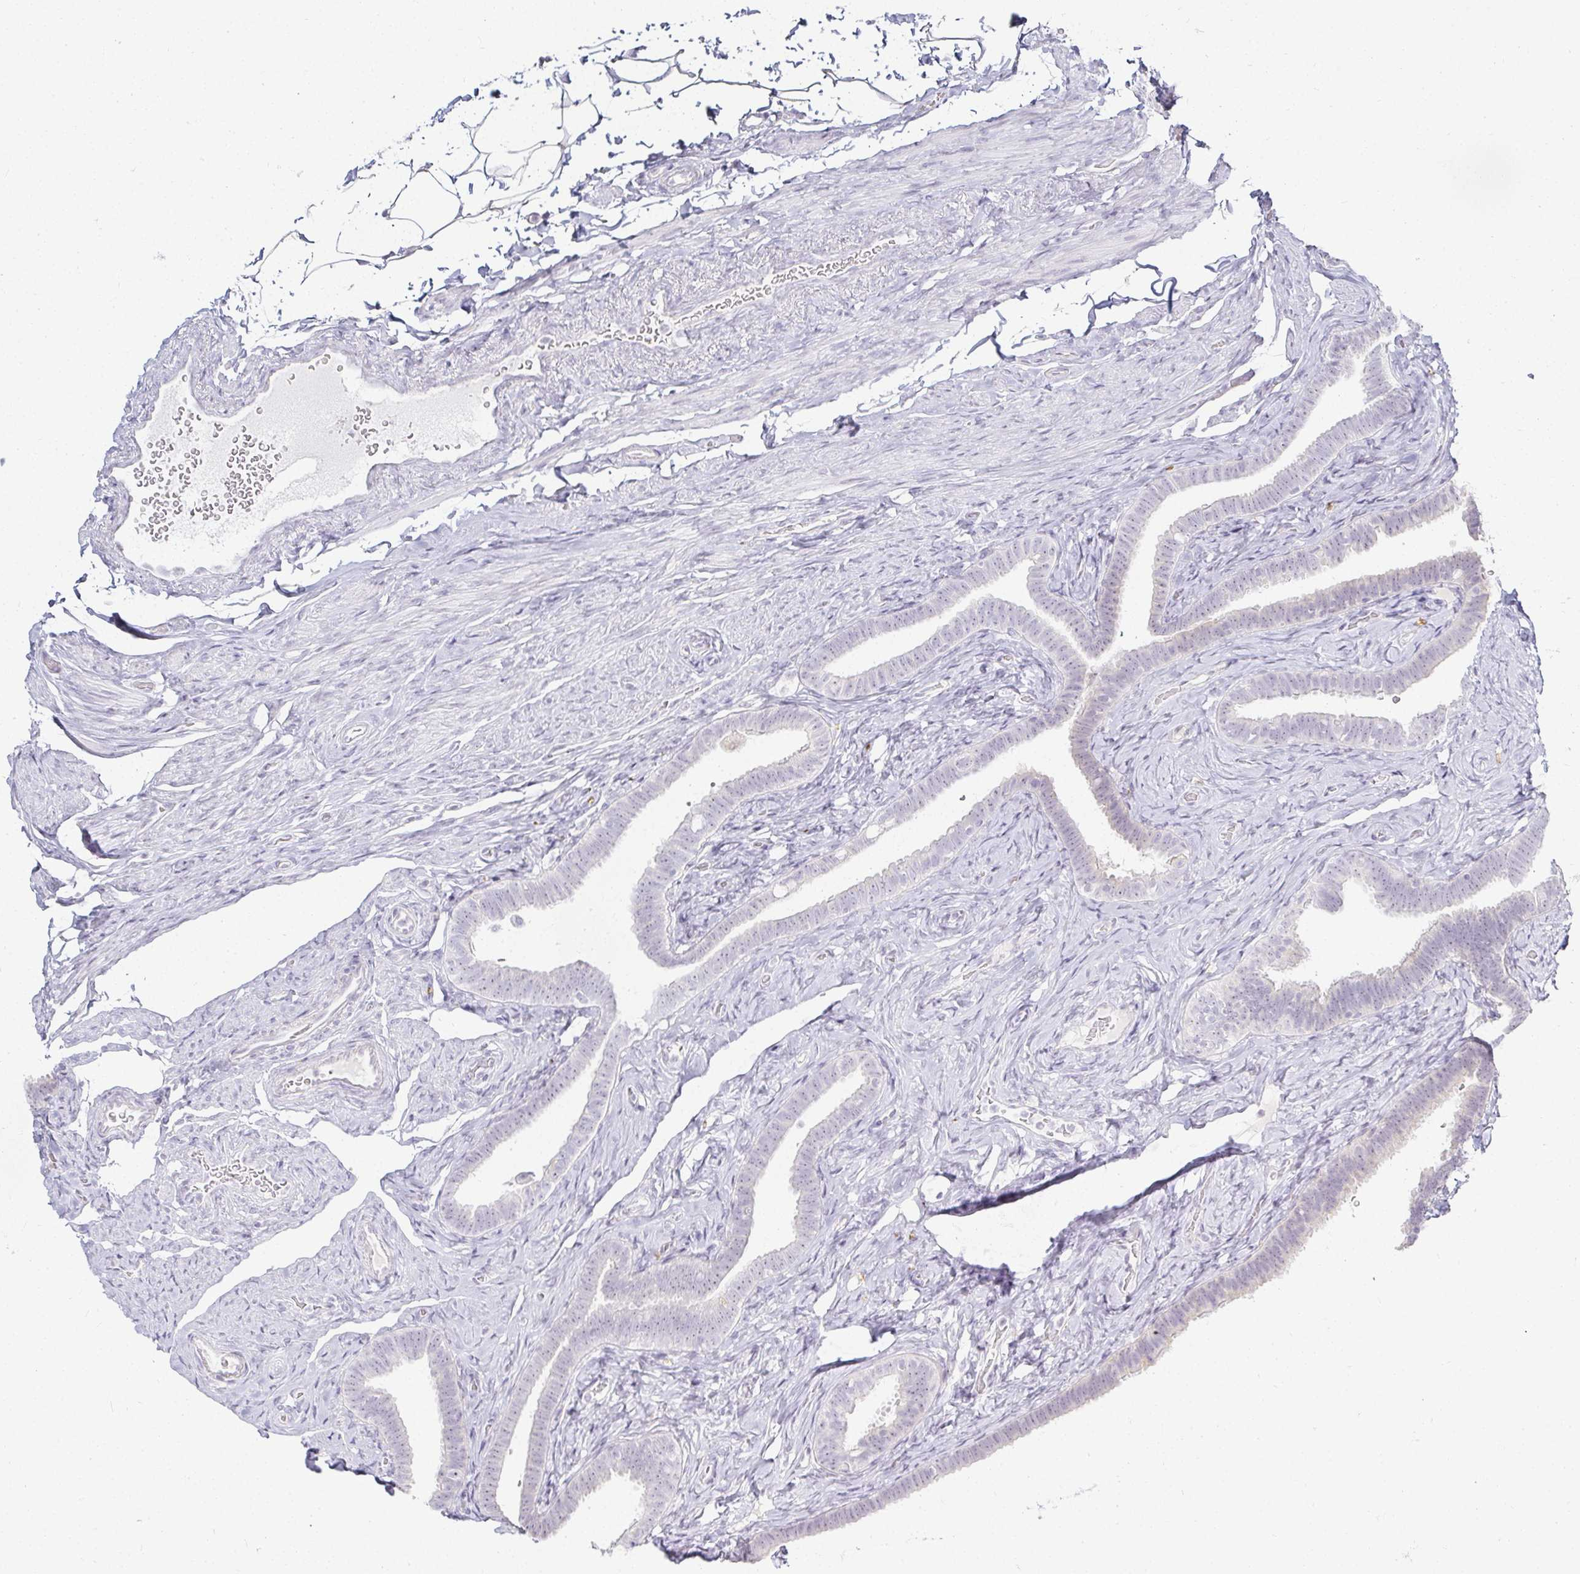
{"staining": {"intensity": "negative", "quantity": "none", "location": "none"}, "tissue": "fallopian tube", "cell_type": "Glandular cells", "image_type": "normal", "snomed": [{"axis": "morphology", "description": "Normal tissue, NOS"}, {"axis": "topography", "description": "Fallopian tube"}], "caption": "A high-resolution histopathology image shows IHC staining of benign fallopian tube, which reveals no significant staining in glandular cells.", "gene": "ACAN", "patient": {"sex": "female", "age": 69}}